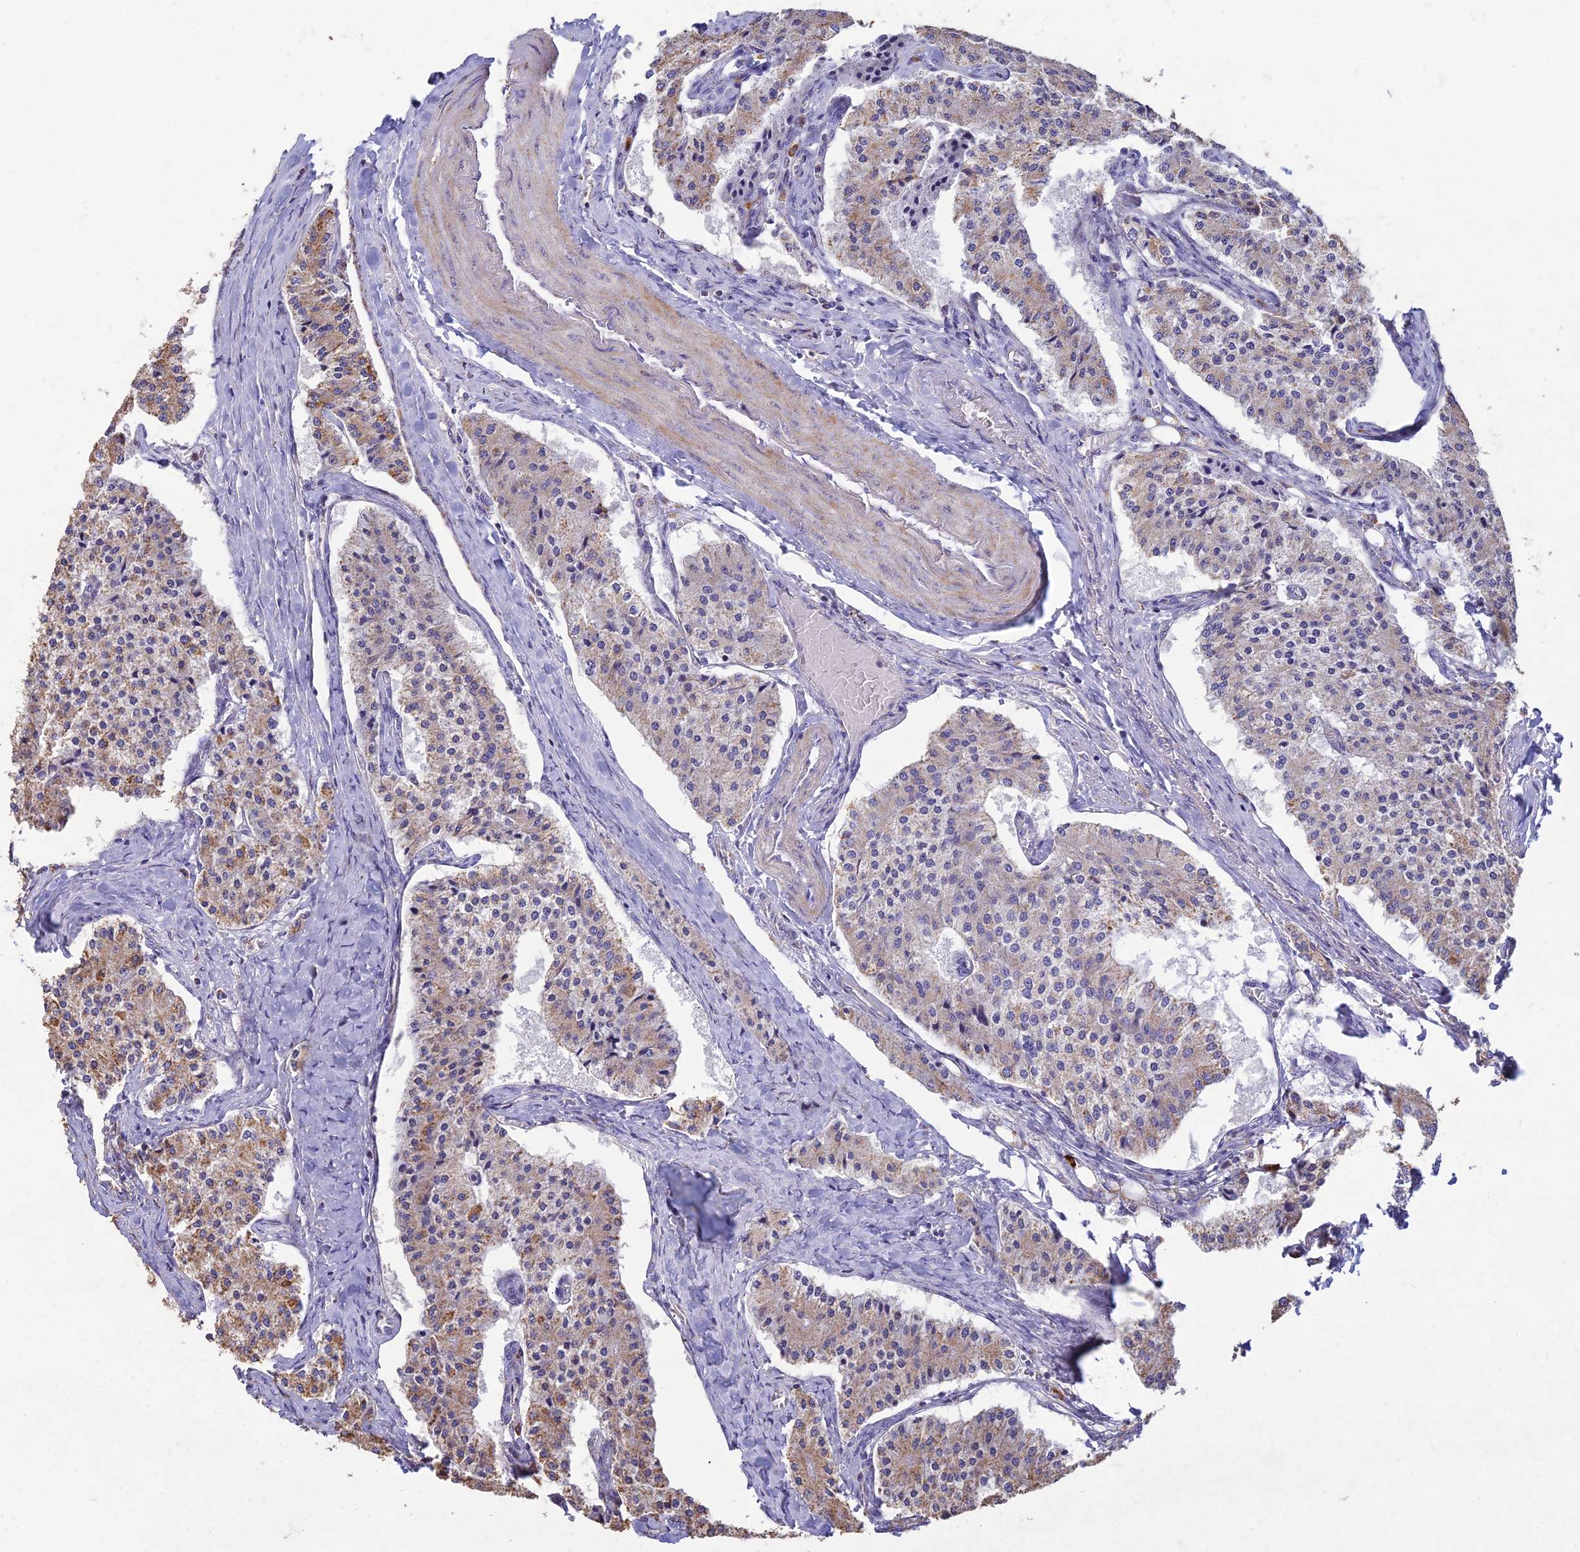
{"staining": {"intensity": "moderate", "quantity": "<25%", "location": "cytoplasmic/membranous"}, "tissue": "carcinoid", "cell_type": "Tumor cells", "image_type": "cancer", "snomed": [{"axis": "morphology", "description": "Carcinoid, malignant, NOS"}, {"axis": "topography", "description": "Colon"}], "caption": "DAB (3,3'-diaminobenzidine) immunohistochemical staining of human carcinoid exhibits moderate cytoplasmic/membranous protein positivity in approximately <25% of tumor cells. The staining is performed using DAB (3,3'-diaminobenzidine) brown chromogen to label protein expression. The nuclei are counter-stained blue using hematoxylin.", "gene": "OR2W3", "patient": {"sex": "female", "age": 52}}